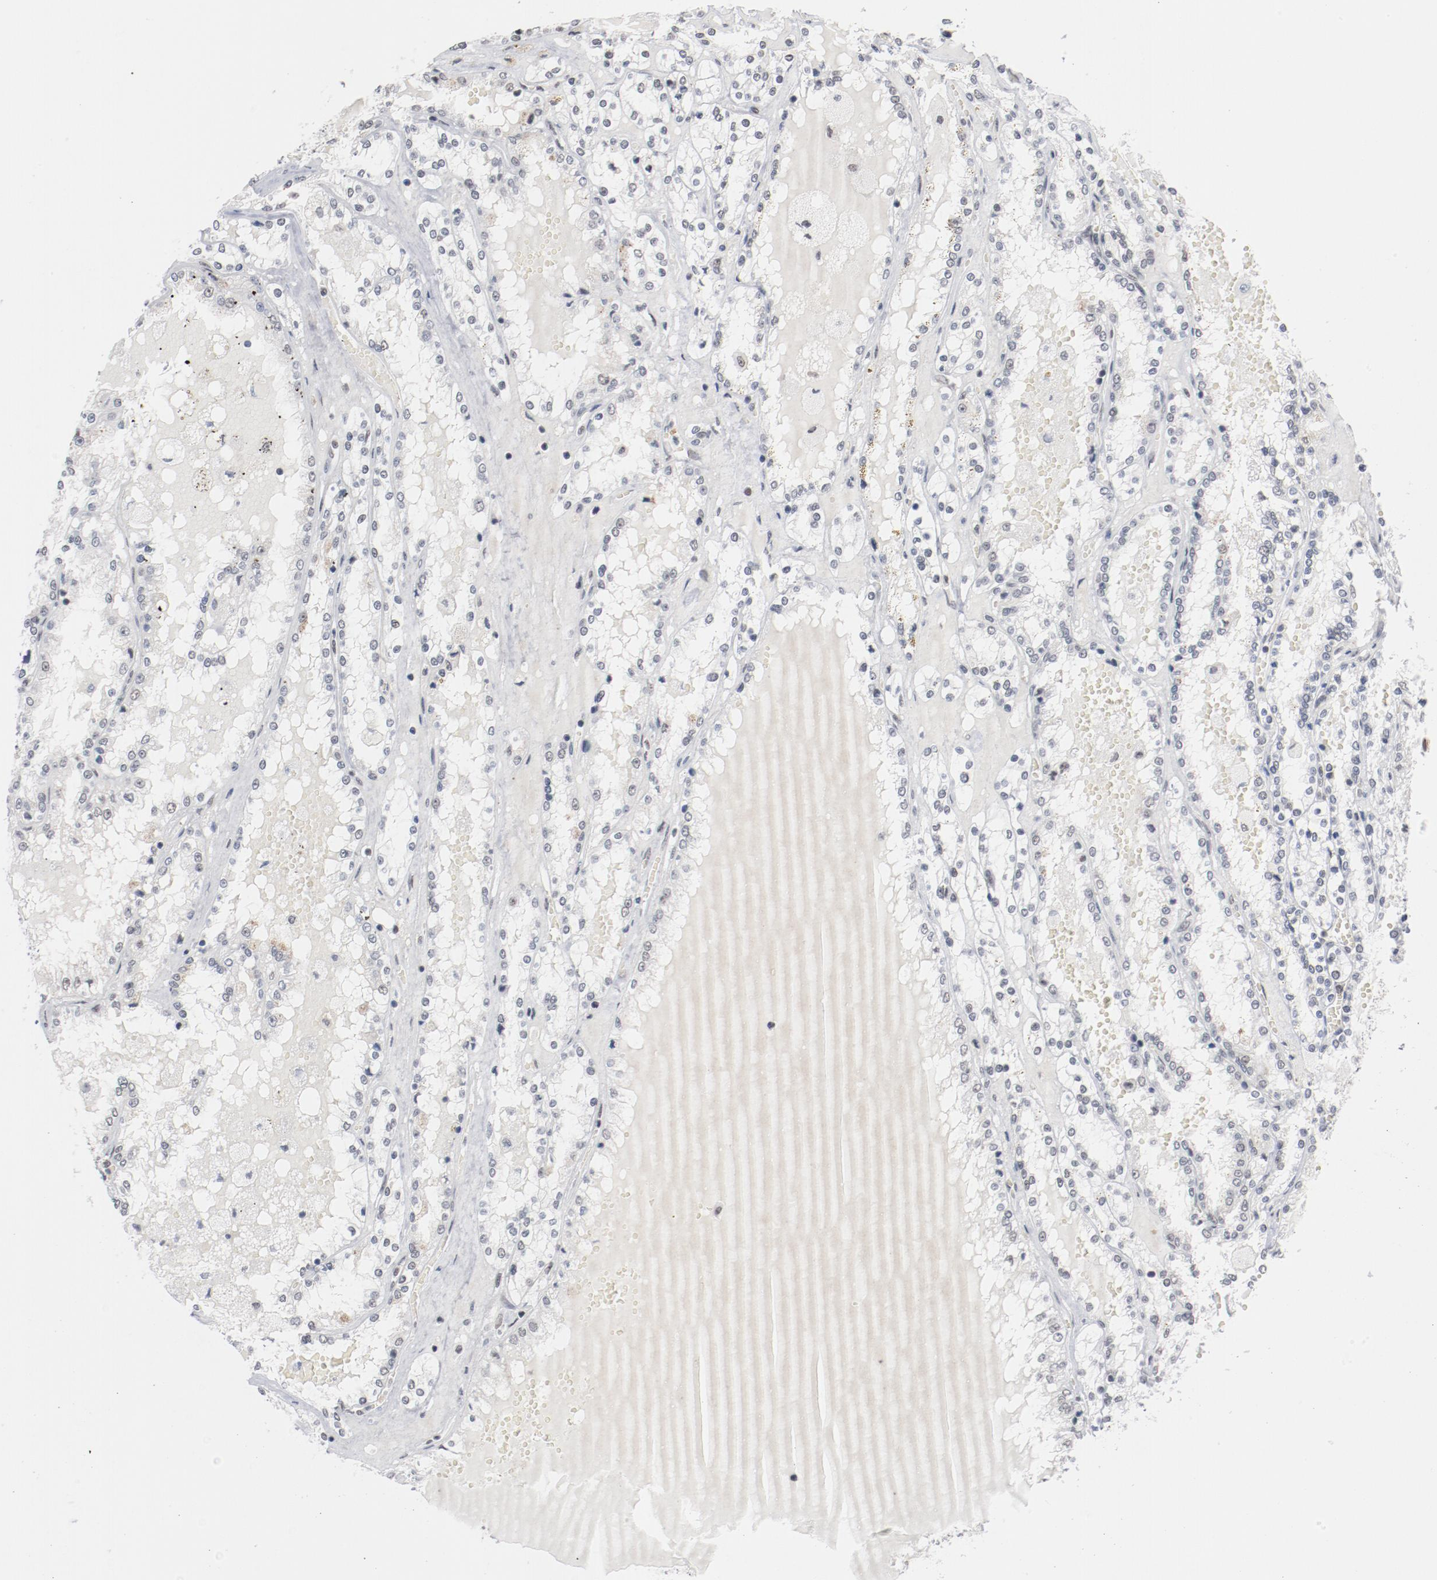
{"staining": {"intensity": "negative", "quantity": "none", "location": "none"}, "tissue": "renal cancer", "cell_type": "Tumor cells", "image_type": "cancer", "snomed": [{"axis": "morphology", "description": "Adenocarcinoma, NOS"}, {"axis": "topography", "description": "Kidney"}], "caption": "The micrograph reveals no significant expression in tumor cells of renal cancer (adenocarcinoma). Brightfield microscopy of immunohistochemistry stained with DAB (brown) and hematoxylin (blue), captured at high magnification.", "gene": "BUB3", "patient": {"sex": "female", "age": 56}}